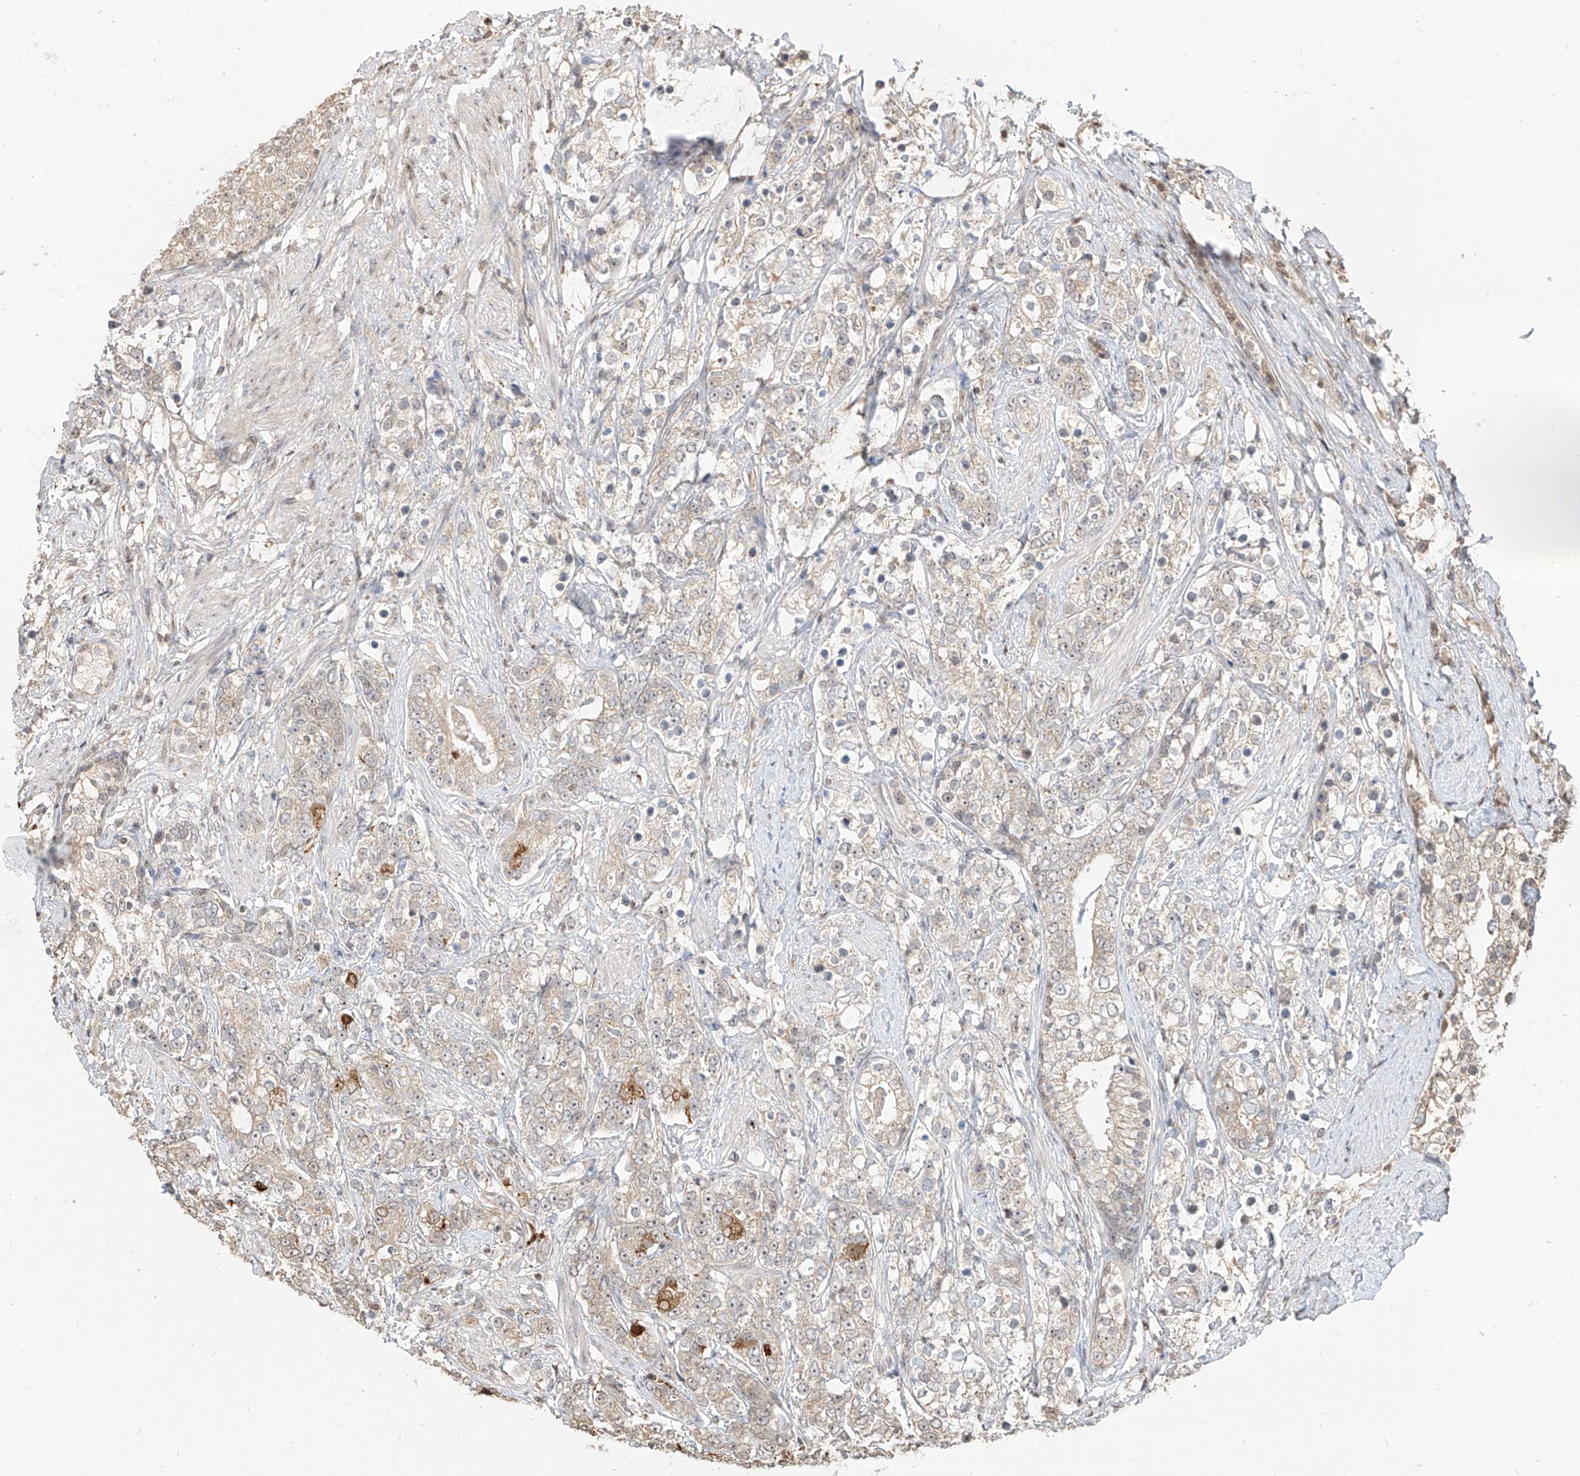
{"staining": {"intensity": "weak", "quantity": "<25%", "location": "cytoplasmic/membranous"}, "tissue": "prostate cancer", "cell_type": "Tumor cells", "image_type": "cancer", "snomed": [{"axis": "morphology", "description": "Adenocarcinoma, High grade"}, {"axis": "topography", "description": "Prostate"}], "caption": "DAB (3,3'-diaminobenzidine) immunohistochemical staining of prostate adenocarcinoma (high-grade) exhibits no significant positivity in tumor cells.", "gene": "VMP1", "patient": {"sex": "male", "age": 69}}